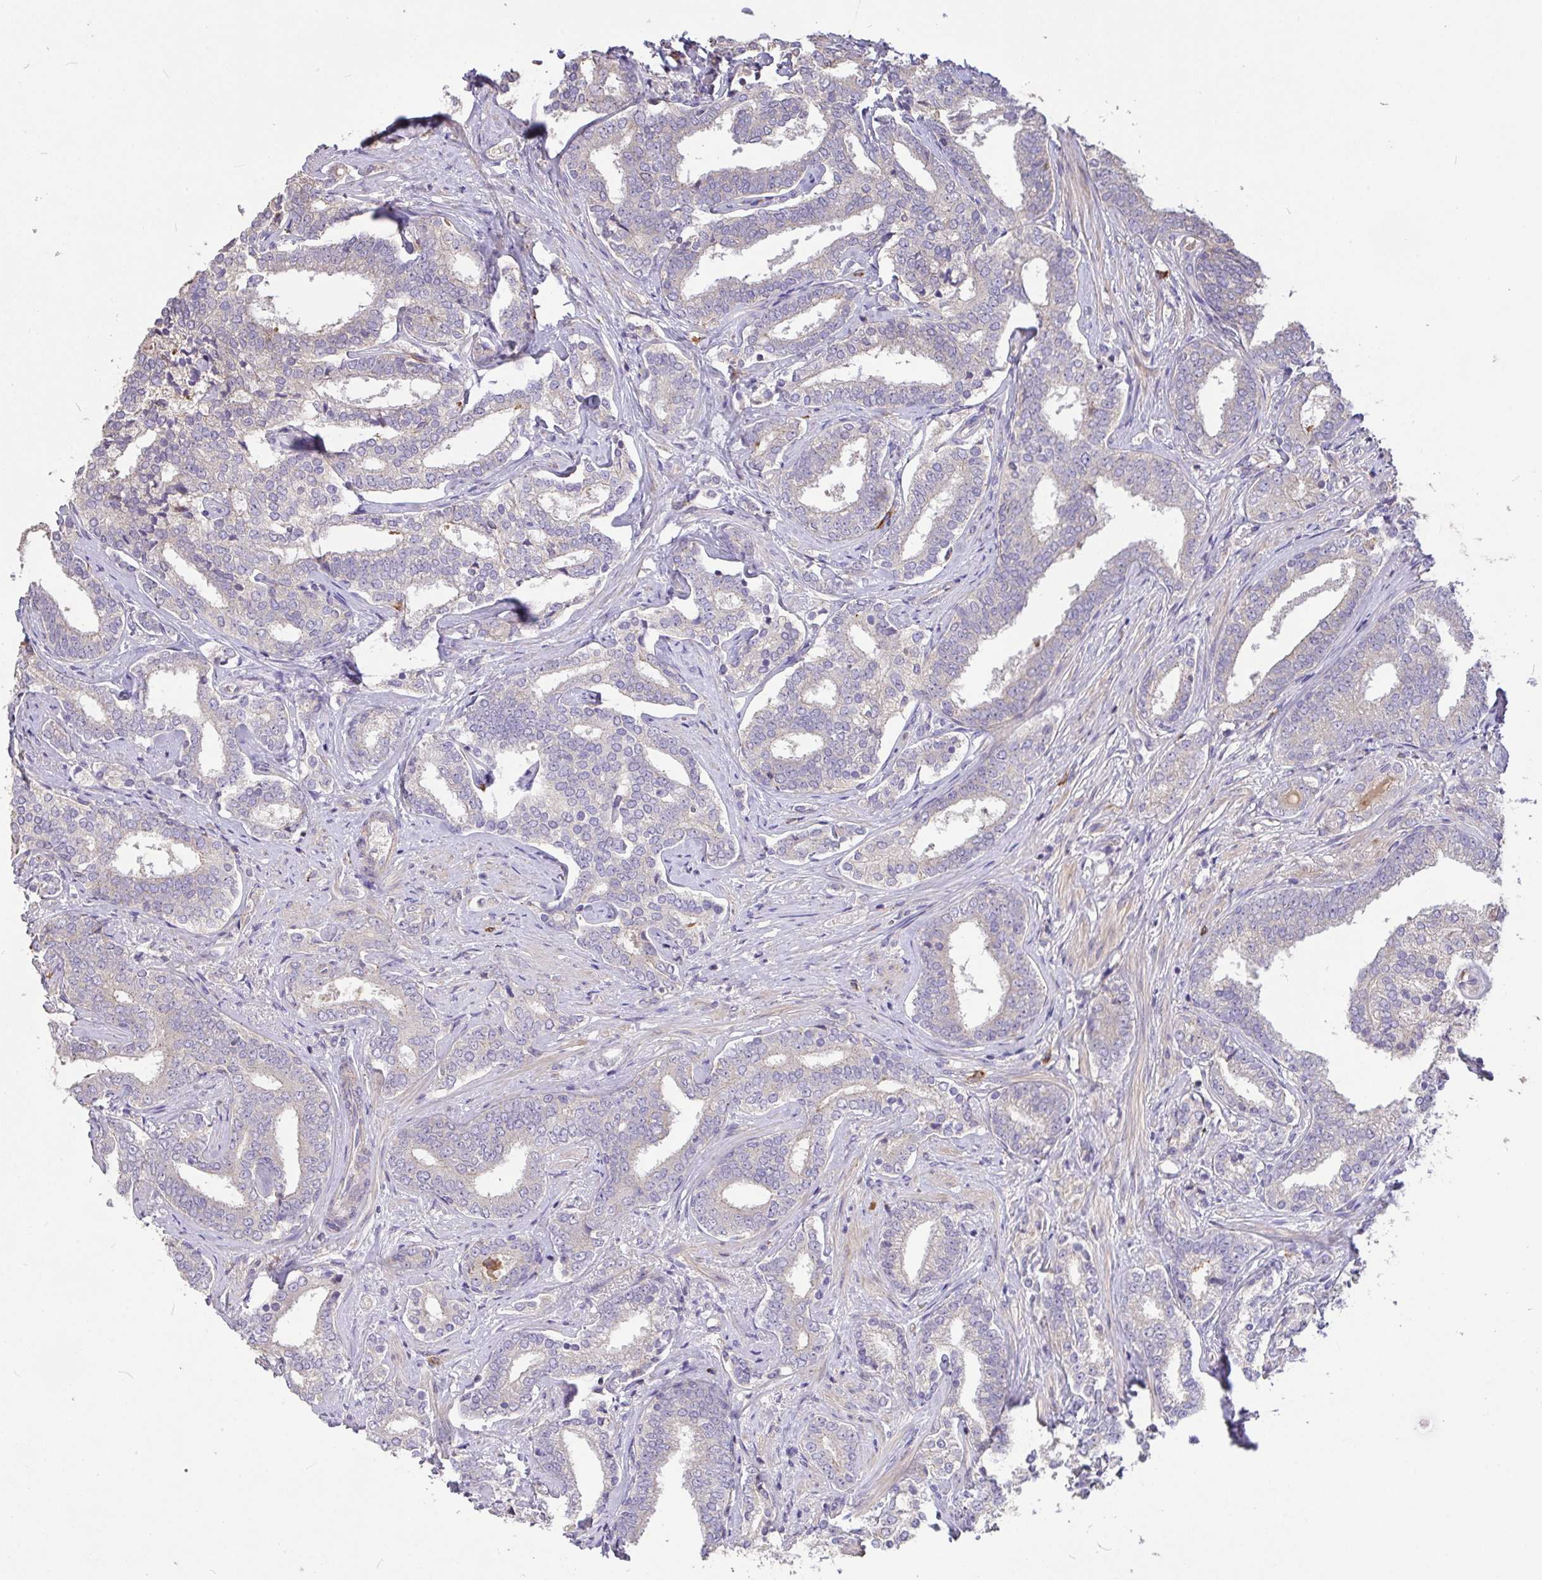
{"staining": {"intensity": "negative", "quantity": "none", "location": "none"}, "tissue": "prostate cancer", "cell_type": "Tumor cells", "image_type": "cancer", "snomed": [{"axis": "morphology", "description": "Adenocarcinoma, High grade"}, {"axis": "topography", "description": "Prostate"}], "caption": "This is a image of immunohistochemistry staining of prostate cancer (high-grade adenocarcinoma), which shows no expression in tumor cells.", "gene": "FCER1A", "patient": {"sex": "male", "age": 72}}